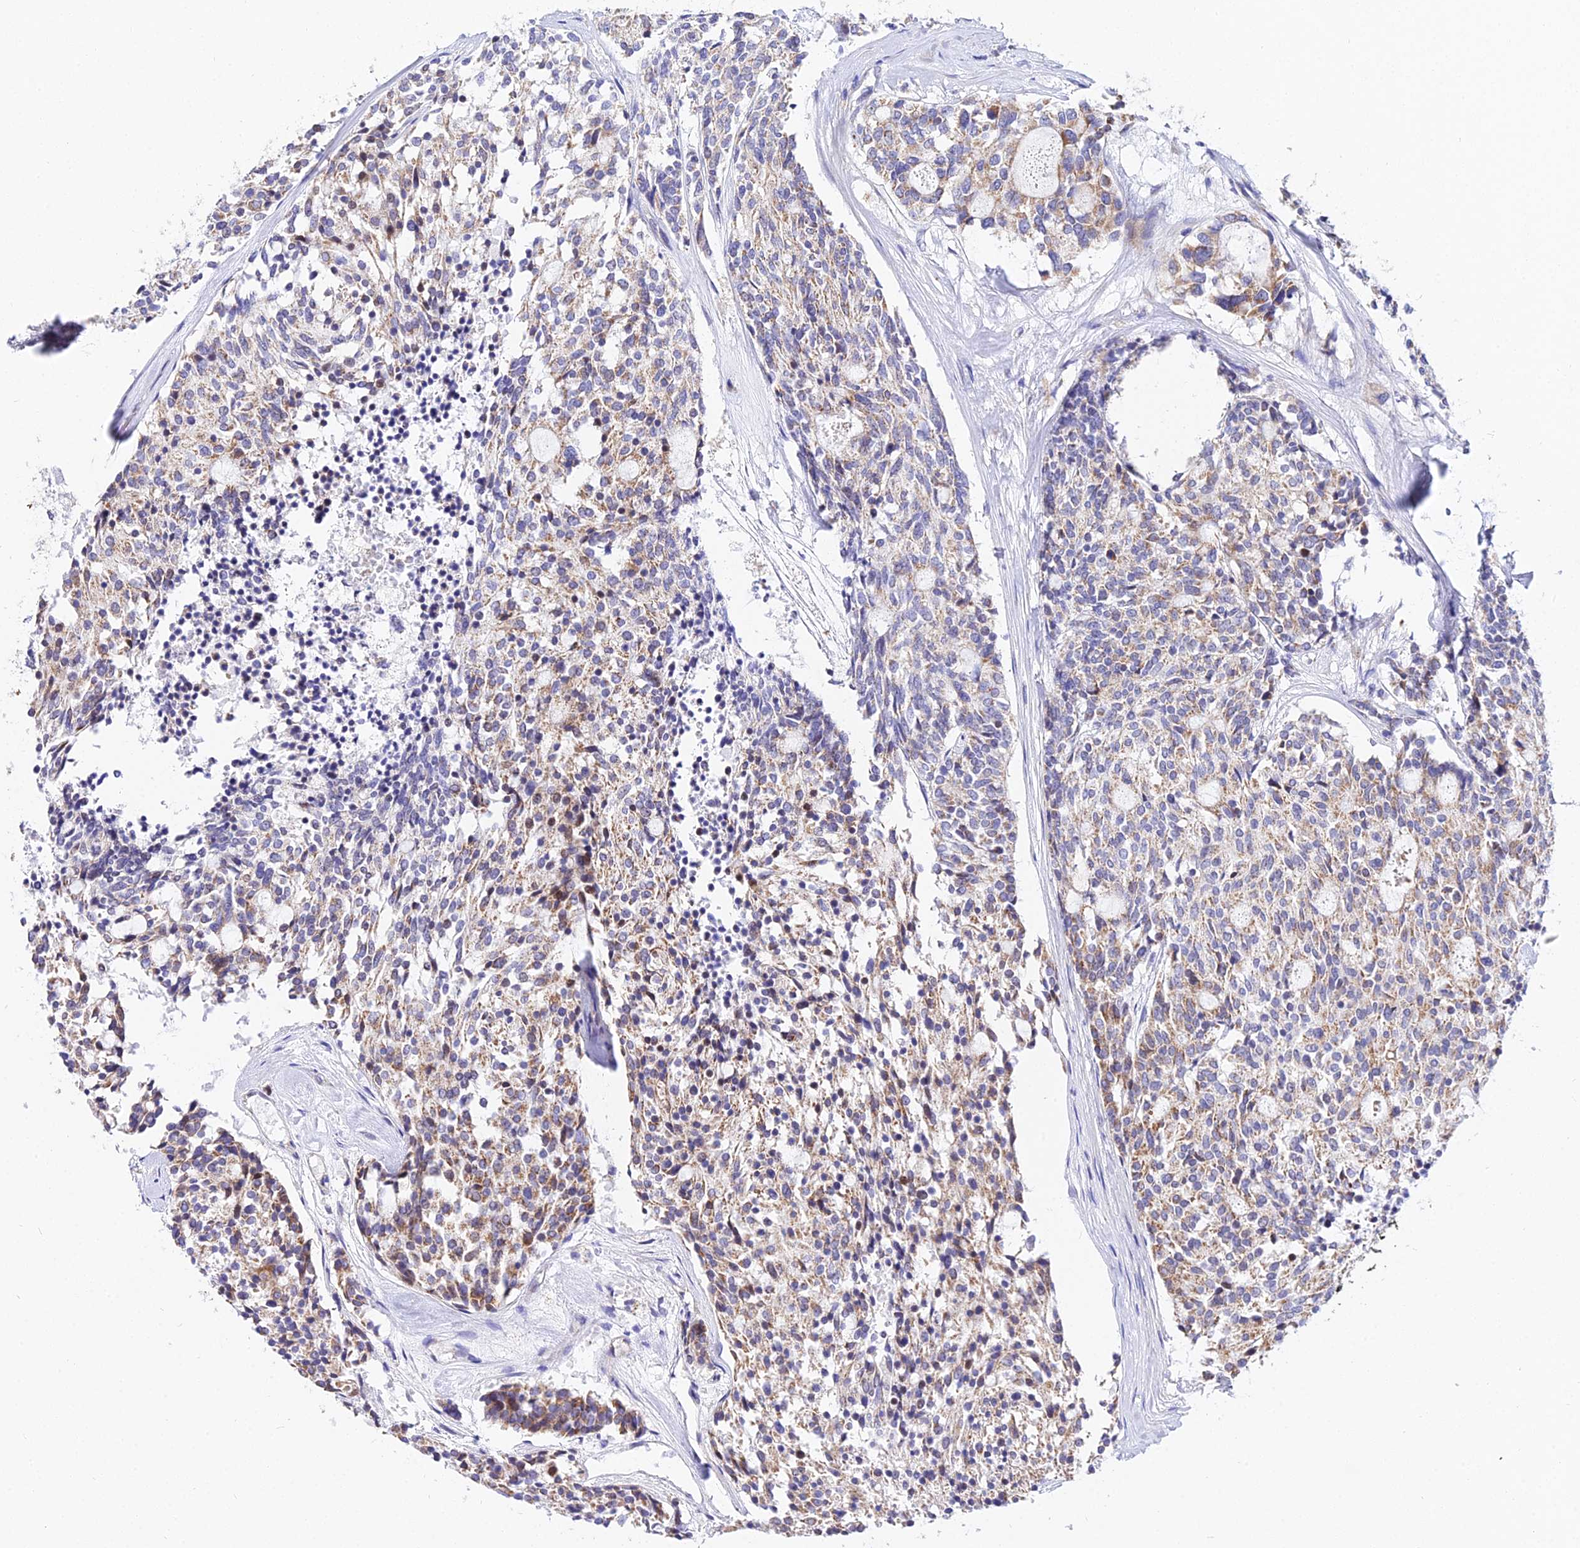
{"staining": {"intensity": "moderate", "quantity": "<25%", "location": "cytoplasmic/membranous"}, "tissue": "carcinoid", "cell_type": "Tumor cells", "image_type": "cancer", "snomed": [{"axis": "morphology", "description": "Carcinoid, malignant, NOS"}, {"axis": "topography", "description": "Pancreas"}], "caption": "Protein analysis of malignant carcinoid tissue demonstrates moderate cytoplasmic/membranous positivity in about <25% of tumor cells.", "gene": "ATP5PB", "patient": {"sex": "female", "age": 54}}